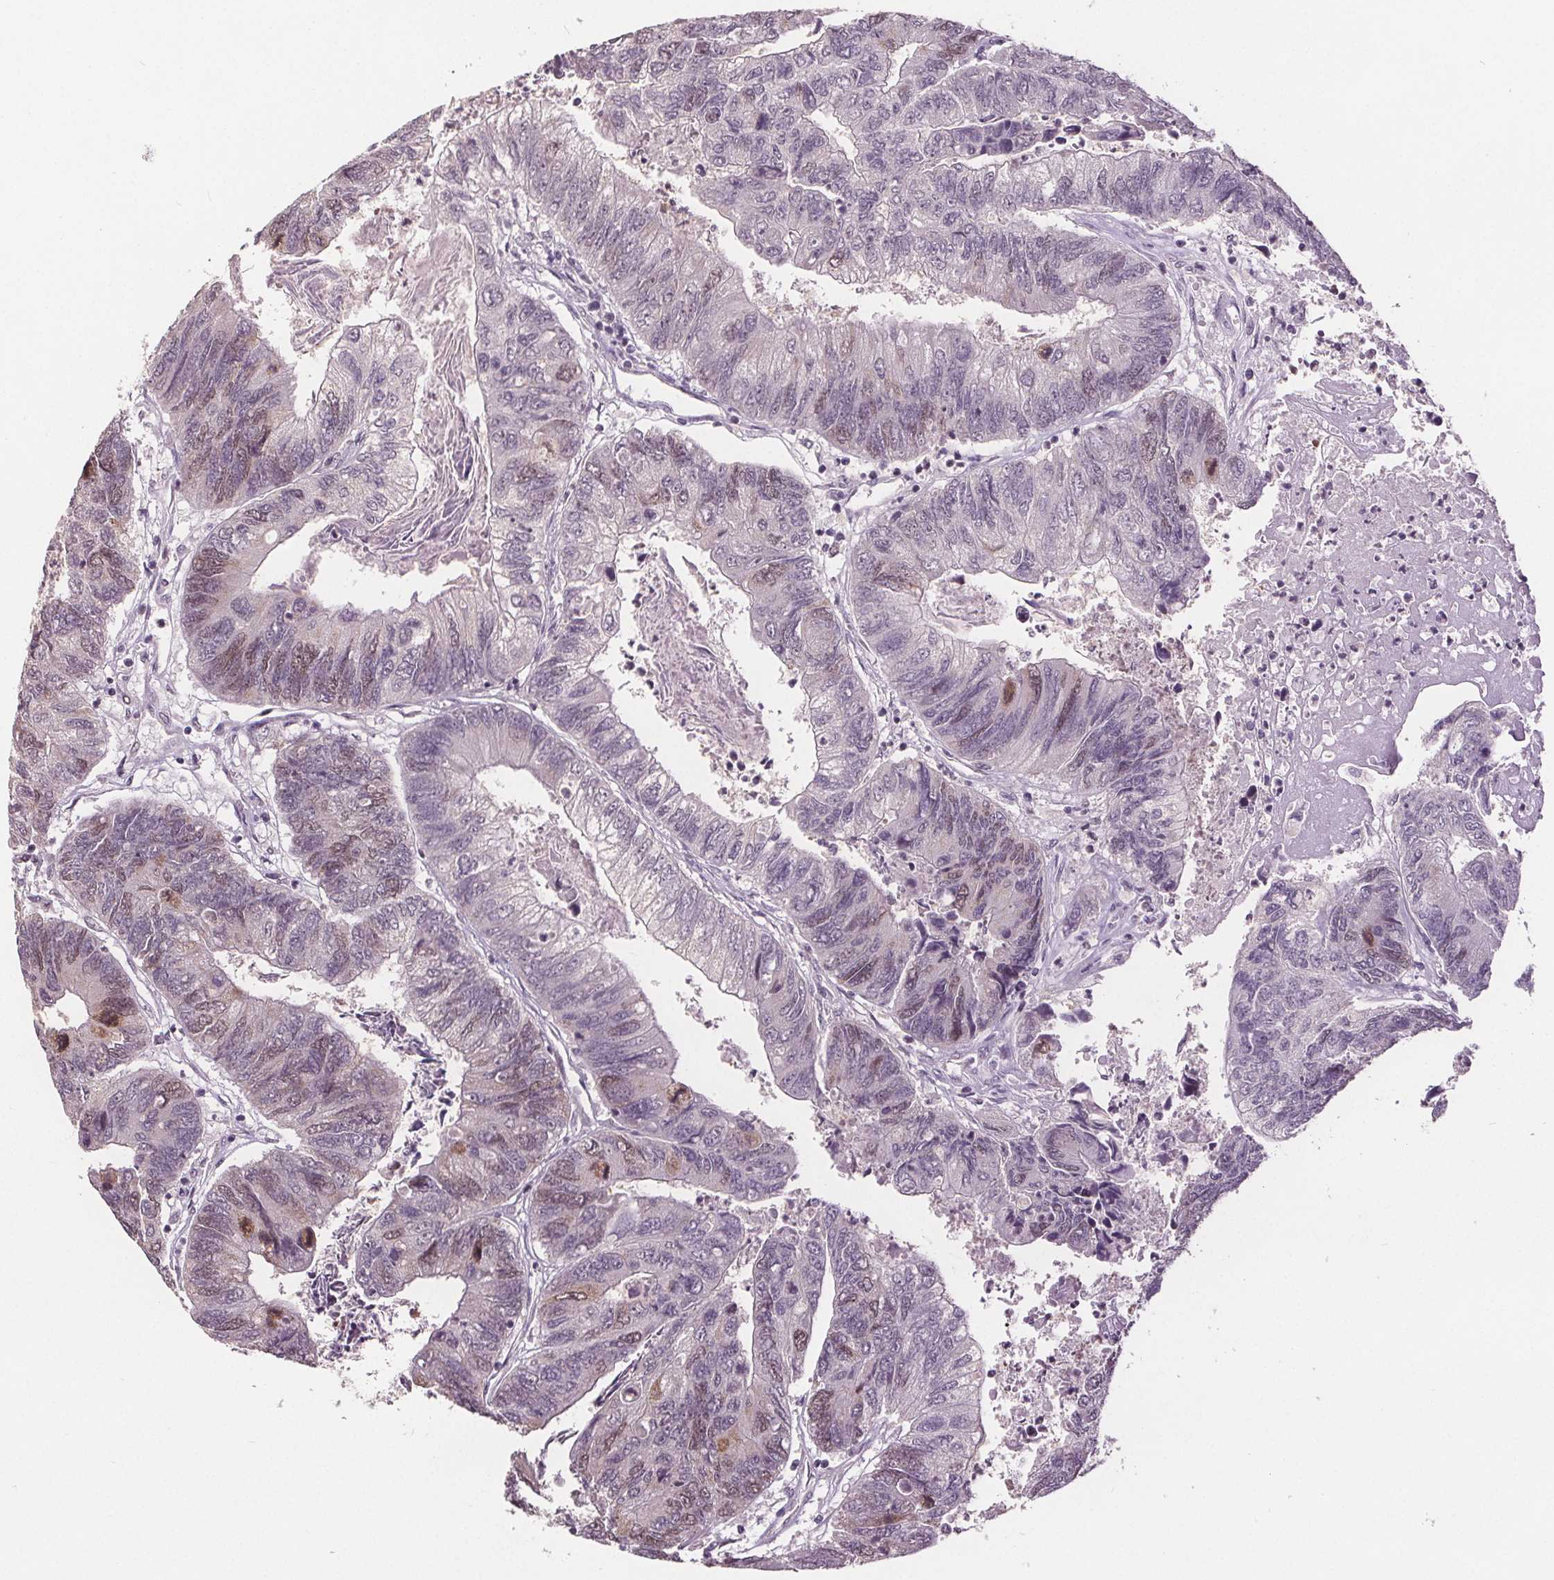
{"staining": {"intensity": "weak", "quantity": "<25%", "location": "nuclear"}, "tissue": "colorectal cancer", "cell_type": "Tumor cells", "image_type": "cancer", "snomed": [{"axis": "morphology", "description": "Adenocarcinoma, NOS"}, {"axis": "topography", "description": "Colon"}], "caption": "Image shows no protein staining in tumor cells of colorectal cancer tissue.", "gene": "CENPF", "patient": {"sex": "female", "age": 67}}